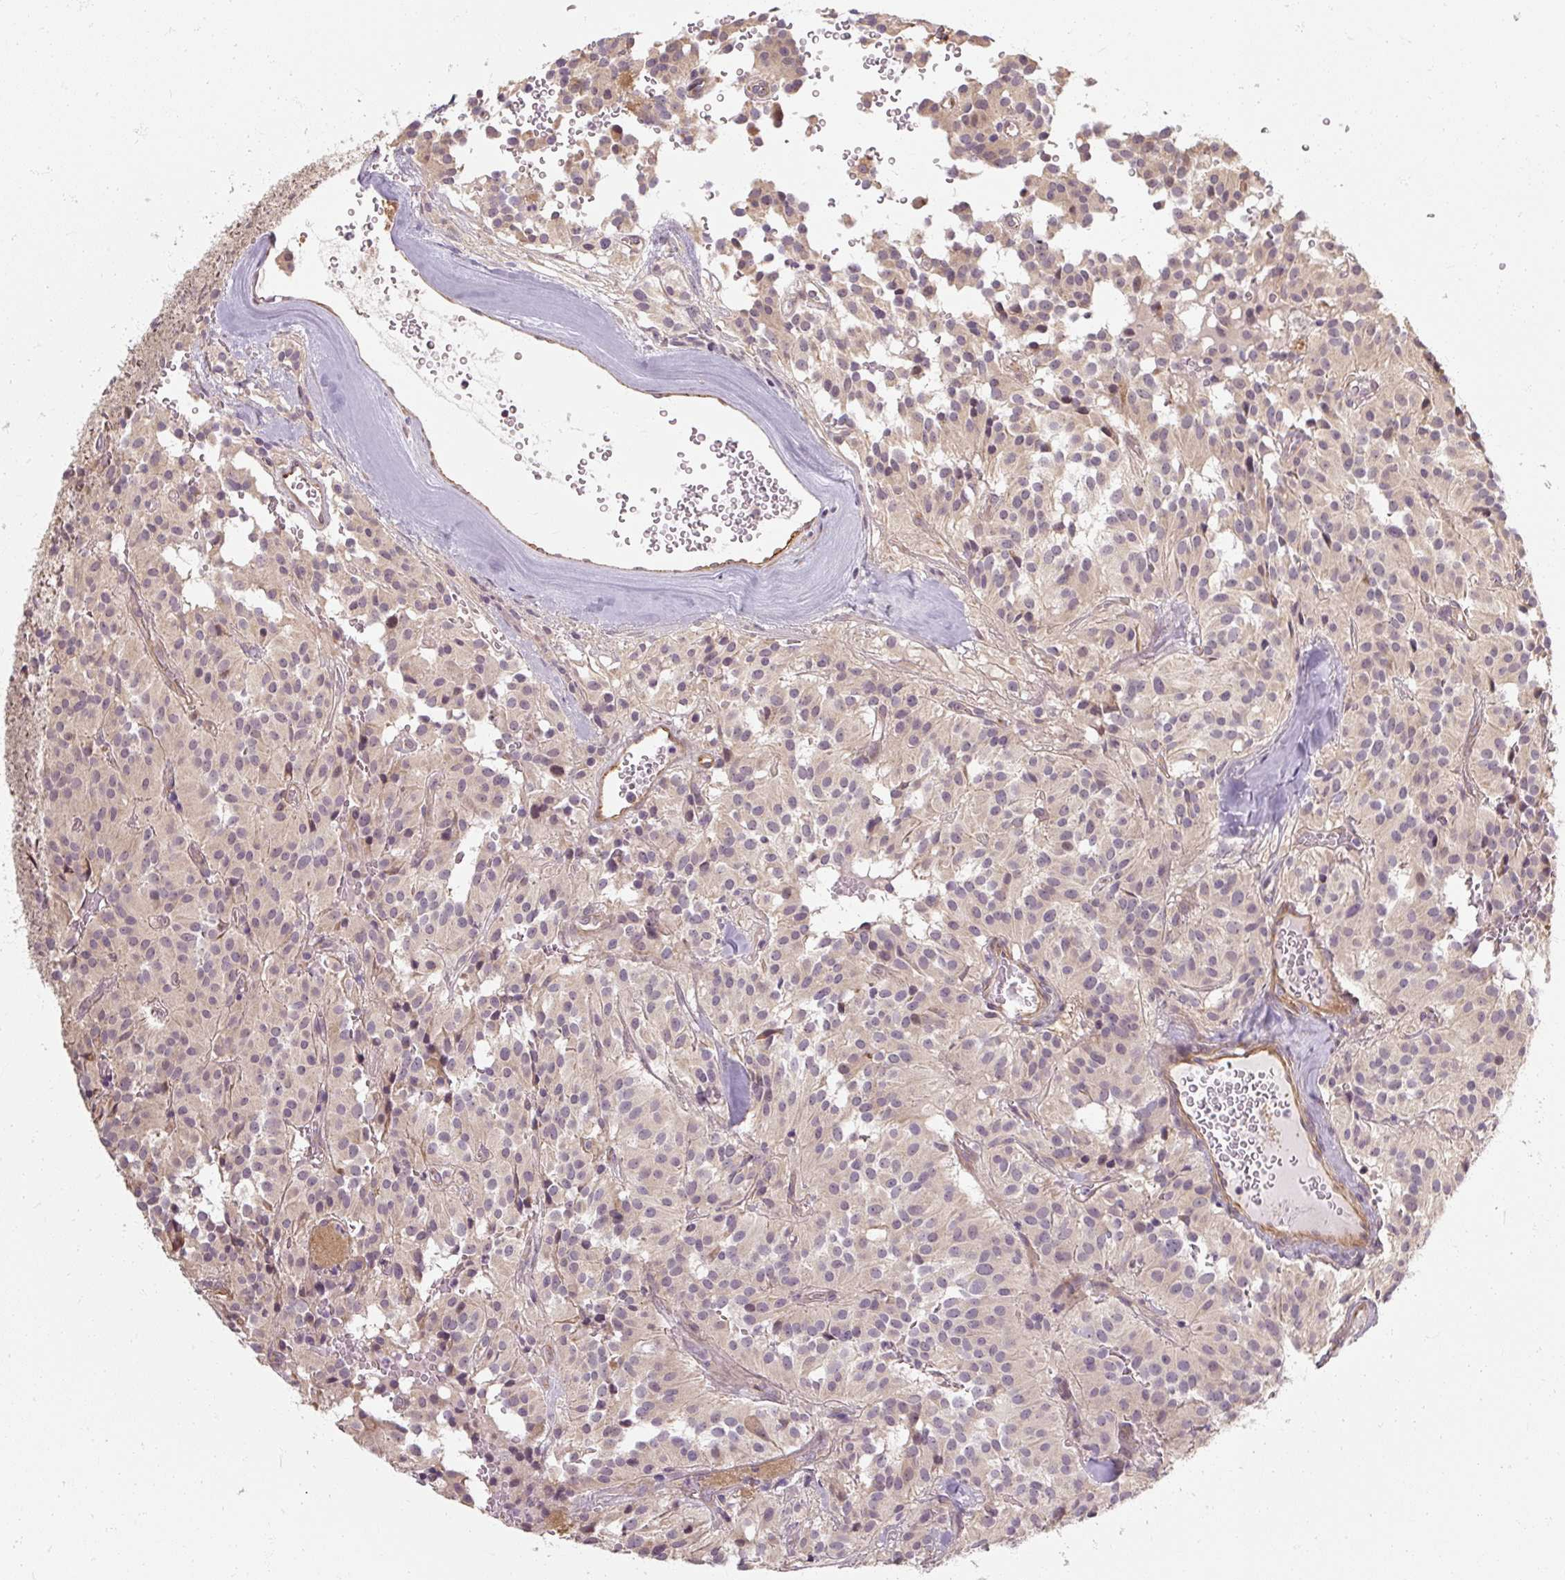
{"staining": {"intensity": "negative", "quantity": "none", "location": "none"}, "tissue": "glioma", "cell_type": "Tumor cells", "image_type": "cancer", "snomed": [{"axis": "morphology", "description": "Glioma, malignant, Low grade"}, {"axis": "topography", "description": "Brain"}], "caption": "Immunohistochemical staining of human glioma reveals no significant expression in tumor cells.", "gene": "RB1CC1", "patient": {"sex": "male", "age": 42}}